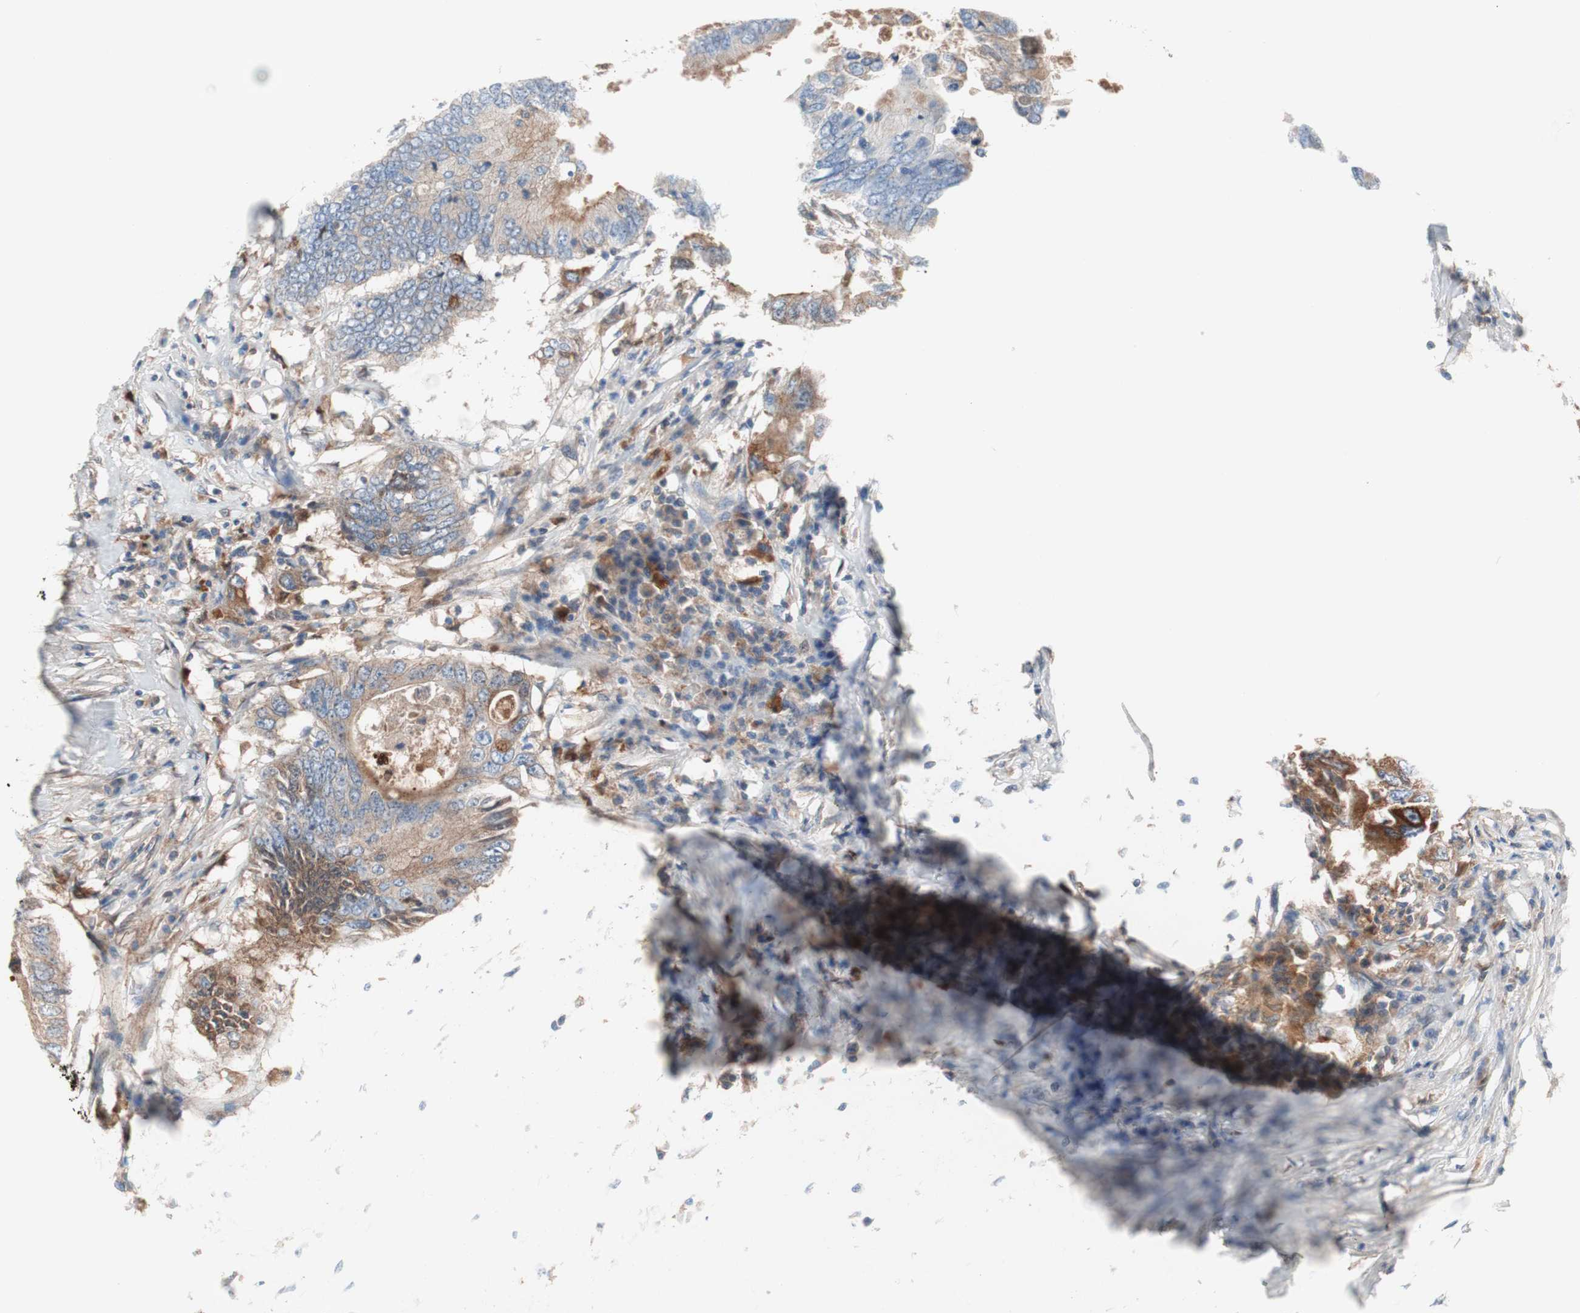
{"staining": {"intensity": "moderate", "quantity": "<25%", "location": "cytoplasmic/membranous"}, "tissue": "colorectal cancer", "cell_type": "Tumor cells", "image_type": "cancer", "snomed": [{"axis": "morphology", "description": "Adenocarcinoma, NOS"}, {"axis": "topography", "description": "Colon"}], "caption": "A low amount of moderate cytoplasmic/membranous positivity is appreciated in approximately <25% of tumor cells in colorectal cancer (adenocarcinoma) tissue. (DAB IHC with brightfield microscopy, high magnification).", "gene": "RBP4", "patient": {"sex": "male", "age": 71}}